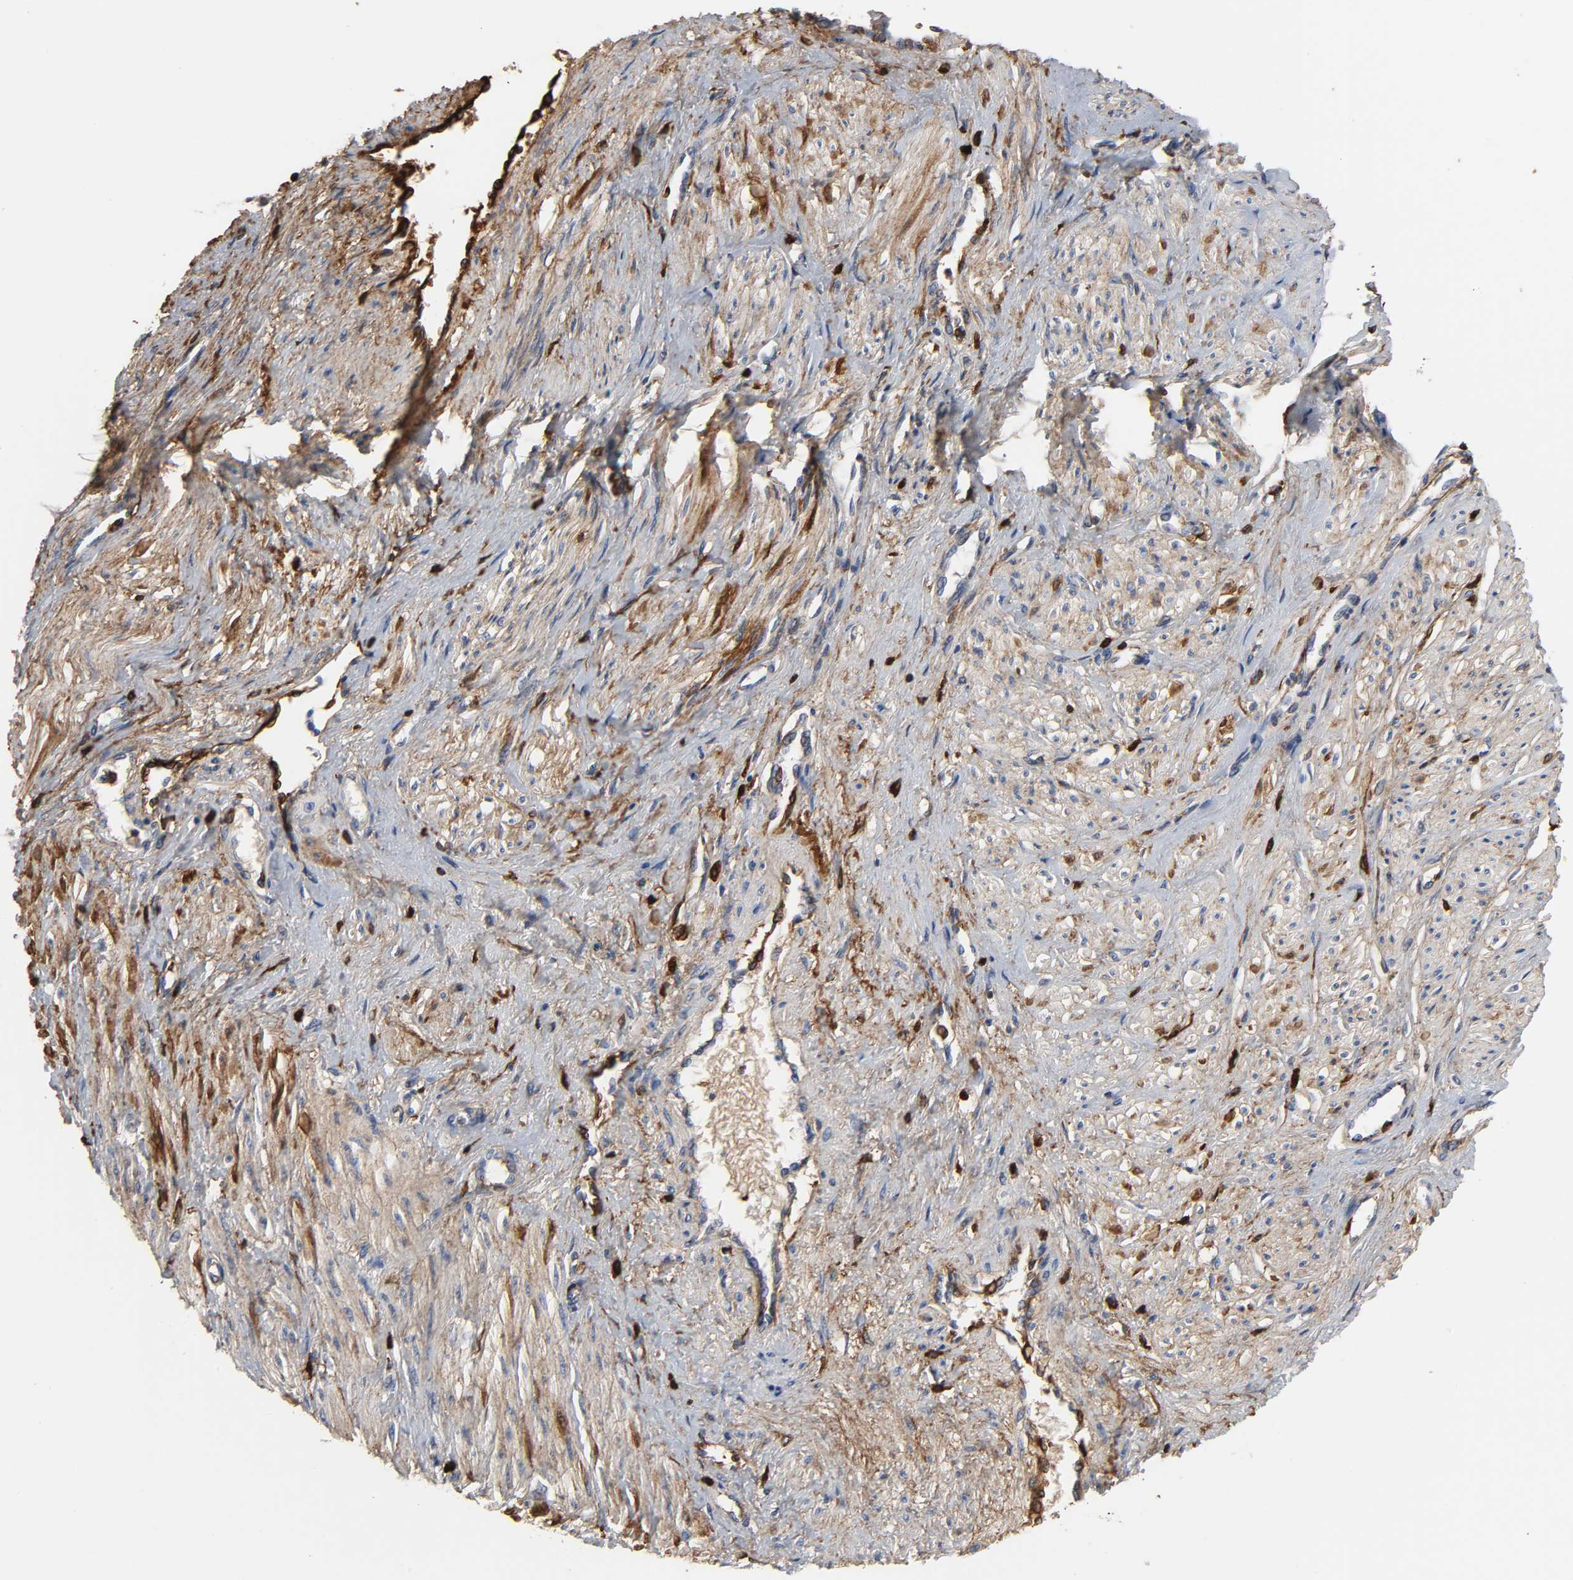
{"staining": {"intensity": "strong", "quantity": "25%-75%", "location": "cytoplasmic/membranous"}, "tissue": "smooth muscle", "cell_type": "Smooth muscle cells", "image_type": "normal", "snomed": [{"axis": "morphology", "description": "Normal tissue, NOS"}, {"axis": "topography", "description": "Smooth muscle"}, {"axis": "topography", "description": "Uterus"}], "caption": "An immunohistochemistry photomicrograph of benign tissue is shown. Protein staining in brown labels strong cytoplasmic/membranous positivity in smooth muscle within smooth muscle cells.", "gene": "FBLN1", "patient": {"sex": "female", "age": 39}}